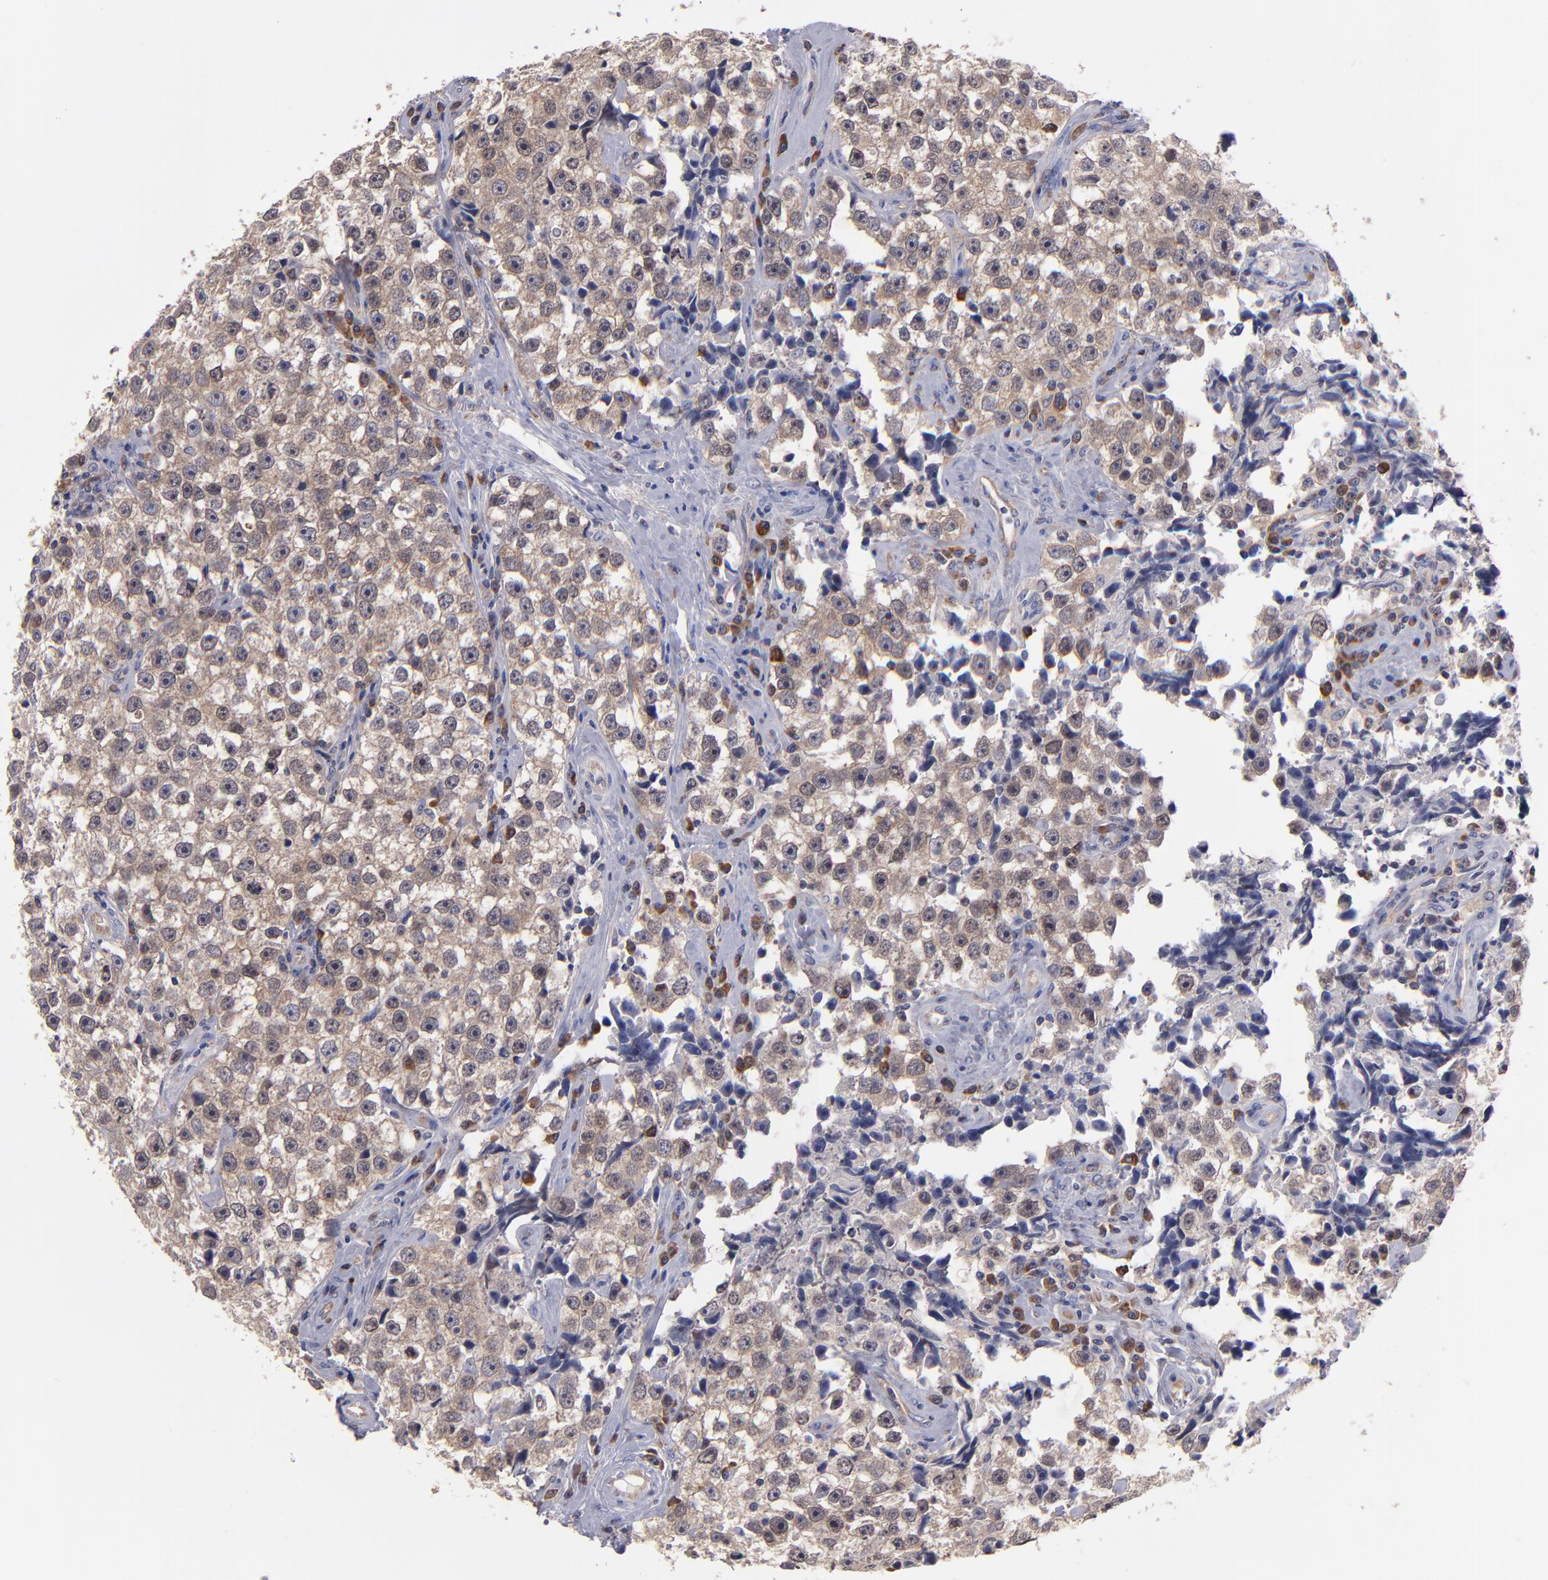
{"staining": {"intensity": "weak", "quantity": ">75%", "location": "cytoplasmic/membranous"}, "tissue": "testis cancer", "cell_type": "Tumor cells", "image_type": "cancer", "snomed": [{"axis": "morphology", "description": "Seminoma, NOS"}, {"axis": "topography", "description": "Testis"}], "caption": "Immunohistochemical staining of seminoma (testis) reveals low levels of weak cytoplasmic/membranous staining in approximately >75% of tumor cells.", "gene": "EIF3L", "patient": {"sex": "male", "age": 32}}